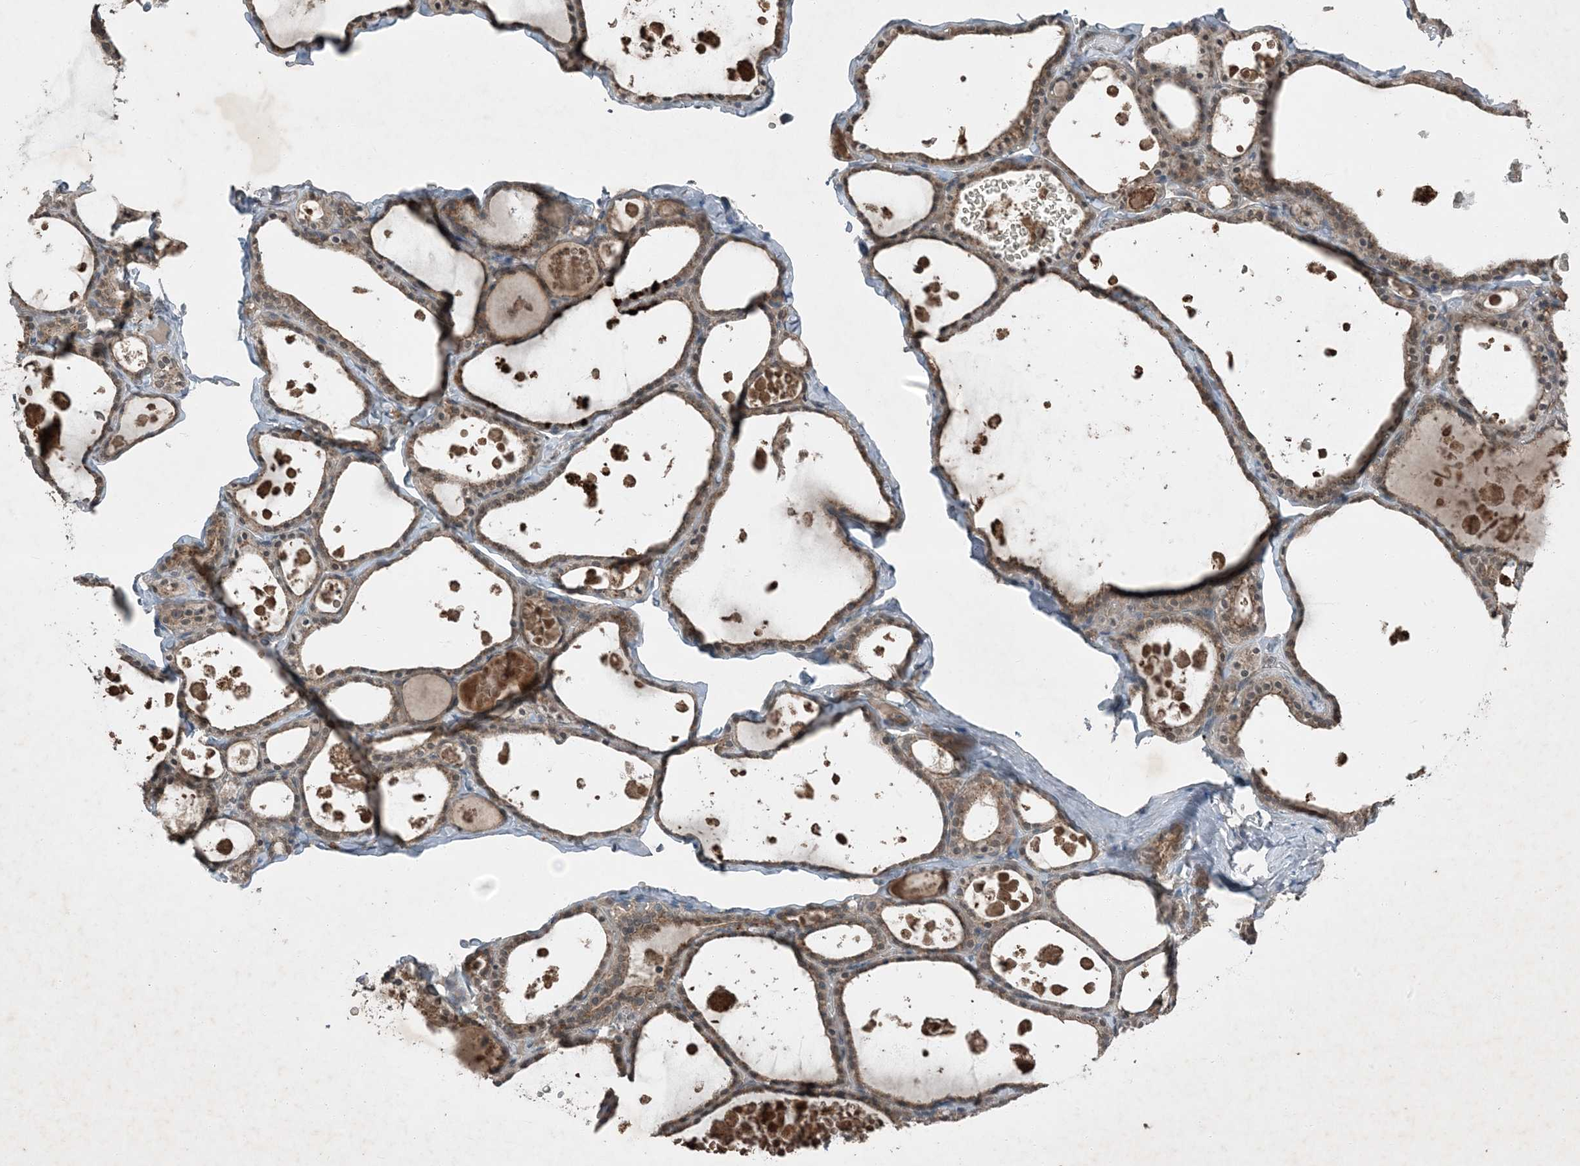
{"staining": {"intensity": "weak", "quantity": ">75%", "location": "cytoplasmic/membranous"}, "tissue": "thyroid gland", "cell_type": "Glandular cells", "image_type": "normal", "snomed": [{"axis": "morphology", "description": "Normal tissue, NOS"}, {"axis": "topography", "description": "Thyroid gland"}], "caption": "Weak cytoplasmic/membranous positivity for a protein is present in about >75% of glandular cells of normal thyroid gland using immunohistochemistry (IHC).", "gene": "MDN1", "patient": {"sex": "male", "age": 56}}